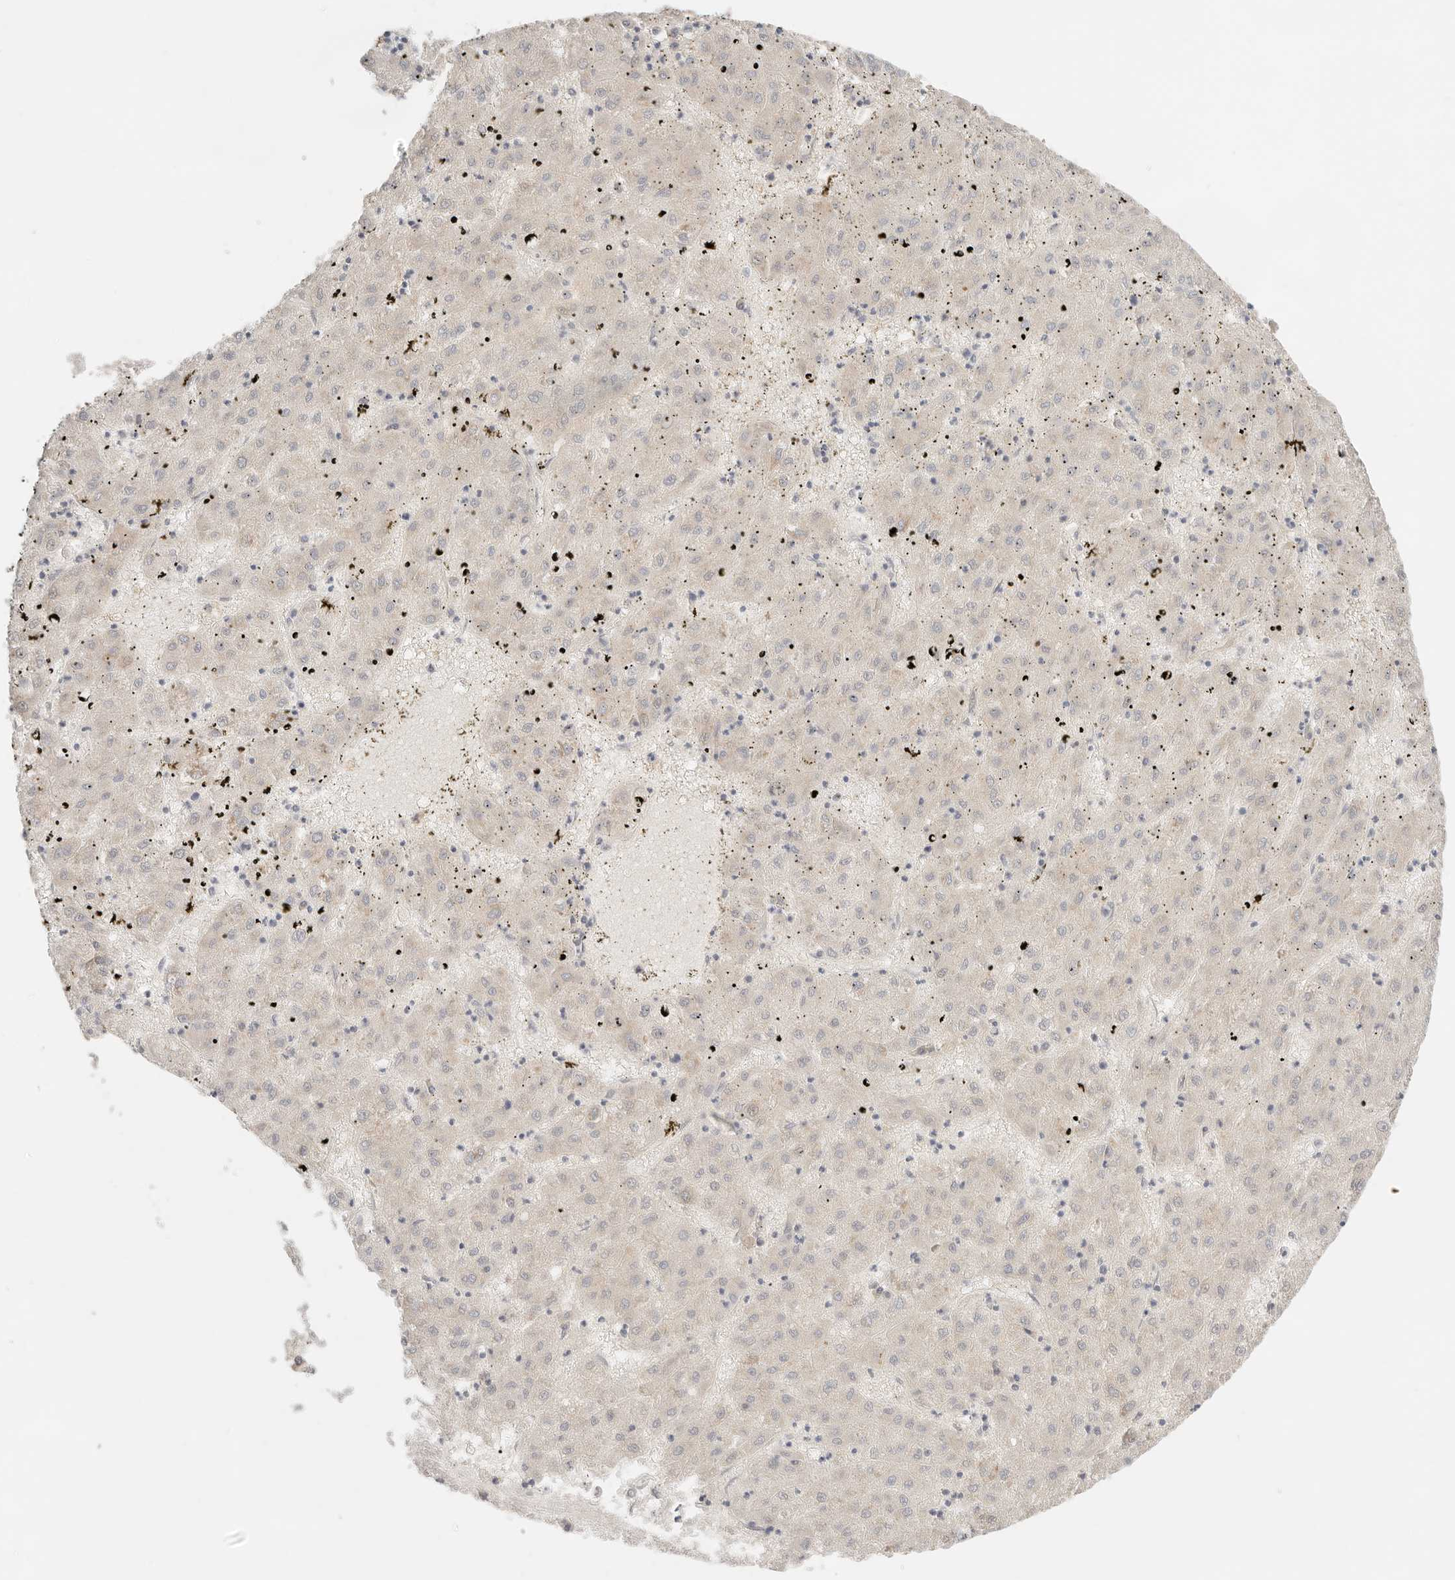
{"staining": {"intensity": "negative", "quantity": "none", "location": "none"}, "tissue": "liver cancer", "cell_type": "Tumor cells", "image_type": "cancer", "snomed": [{"axis": "morphology", "description": "Carcinoma, Hepatocellular, NOS"}, {"axis": "topography", "description": "Liver"}], "caption": "This photomicrograph is of liver hepatocellular carcinoma stained with immunohistochemistry (IHC) to label a protein in brown with the nuclei are counter-stained blue. There is no expression in tumor cells.", "gene": "SPHK1", "patient": {"sex": "male", "age": 72}}